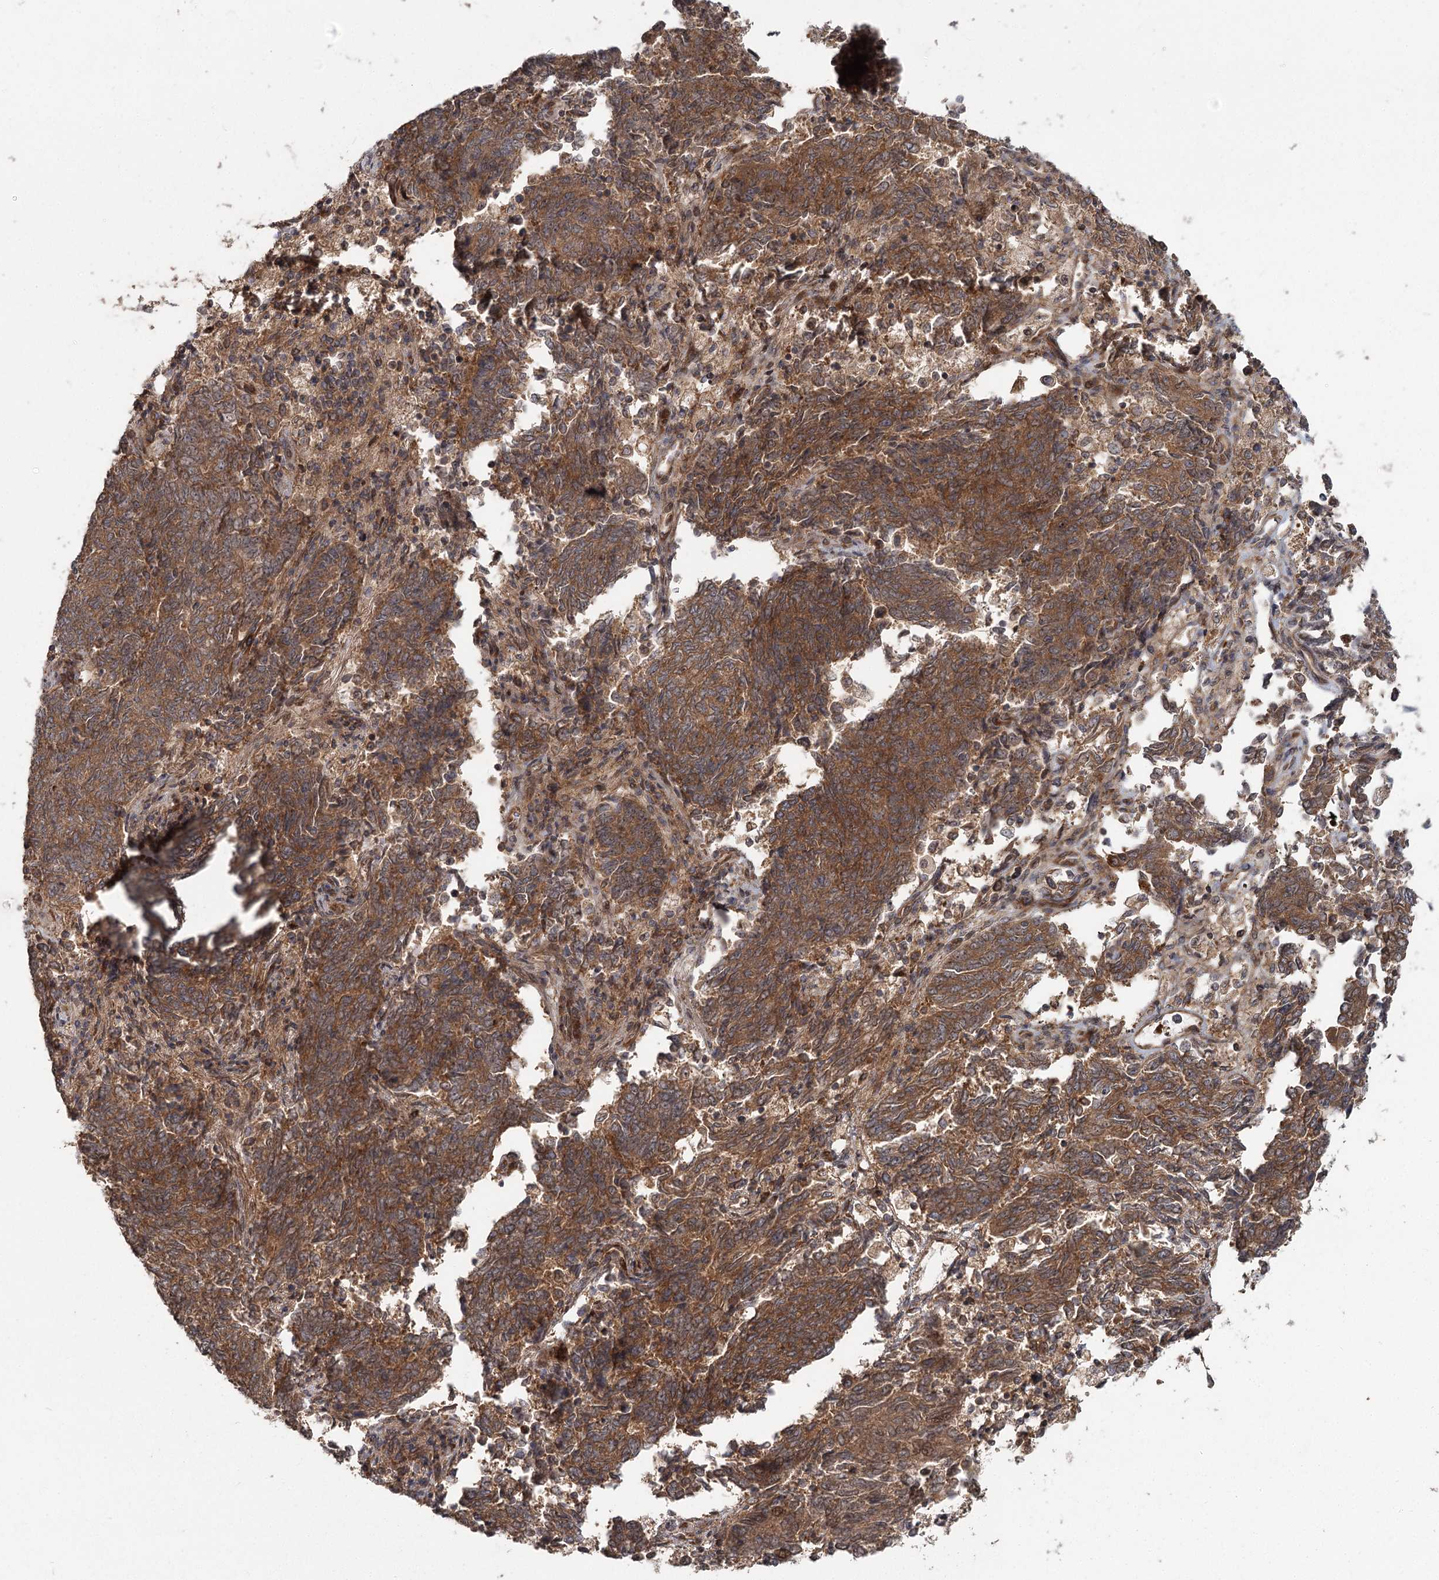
{"staining": {"intensity": "strong", "quantity": ">75%", "location": "cytoplasmic/membranous"}, "tissue": "endometrial cancer", "cell_type": "Tumor cells", "image_type": "cancer", "snomed": [{"axis": "morphology", "description": "Adenocarcinoma, NOS"}, {"axis": "topography", "description": "Endometrium"}], "caption": "Approximately >75% of tumor cells in human endometrial adenocarcinoma exhibit strong cytoplasmic/membranous protein positivity as visualized by brown immunohistochemical staining.", "gene": "RAPGEF6", "patient": {"sex": "female", "age": 80}}